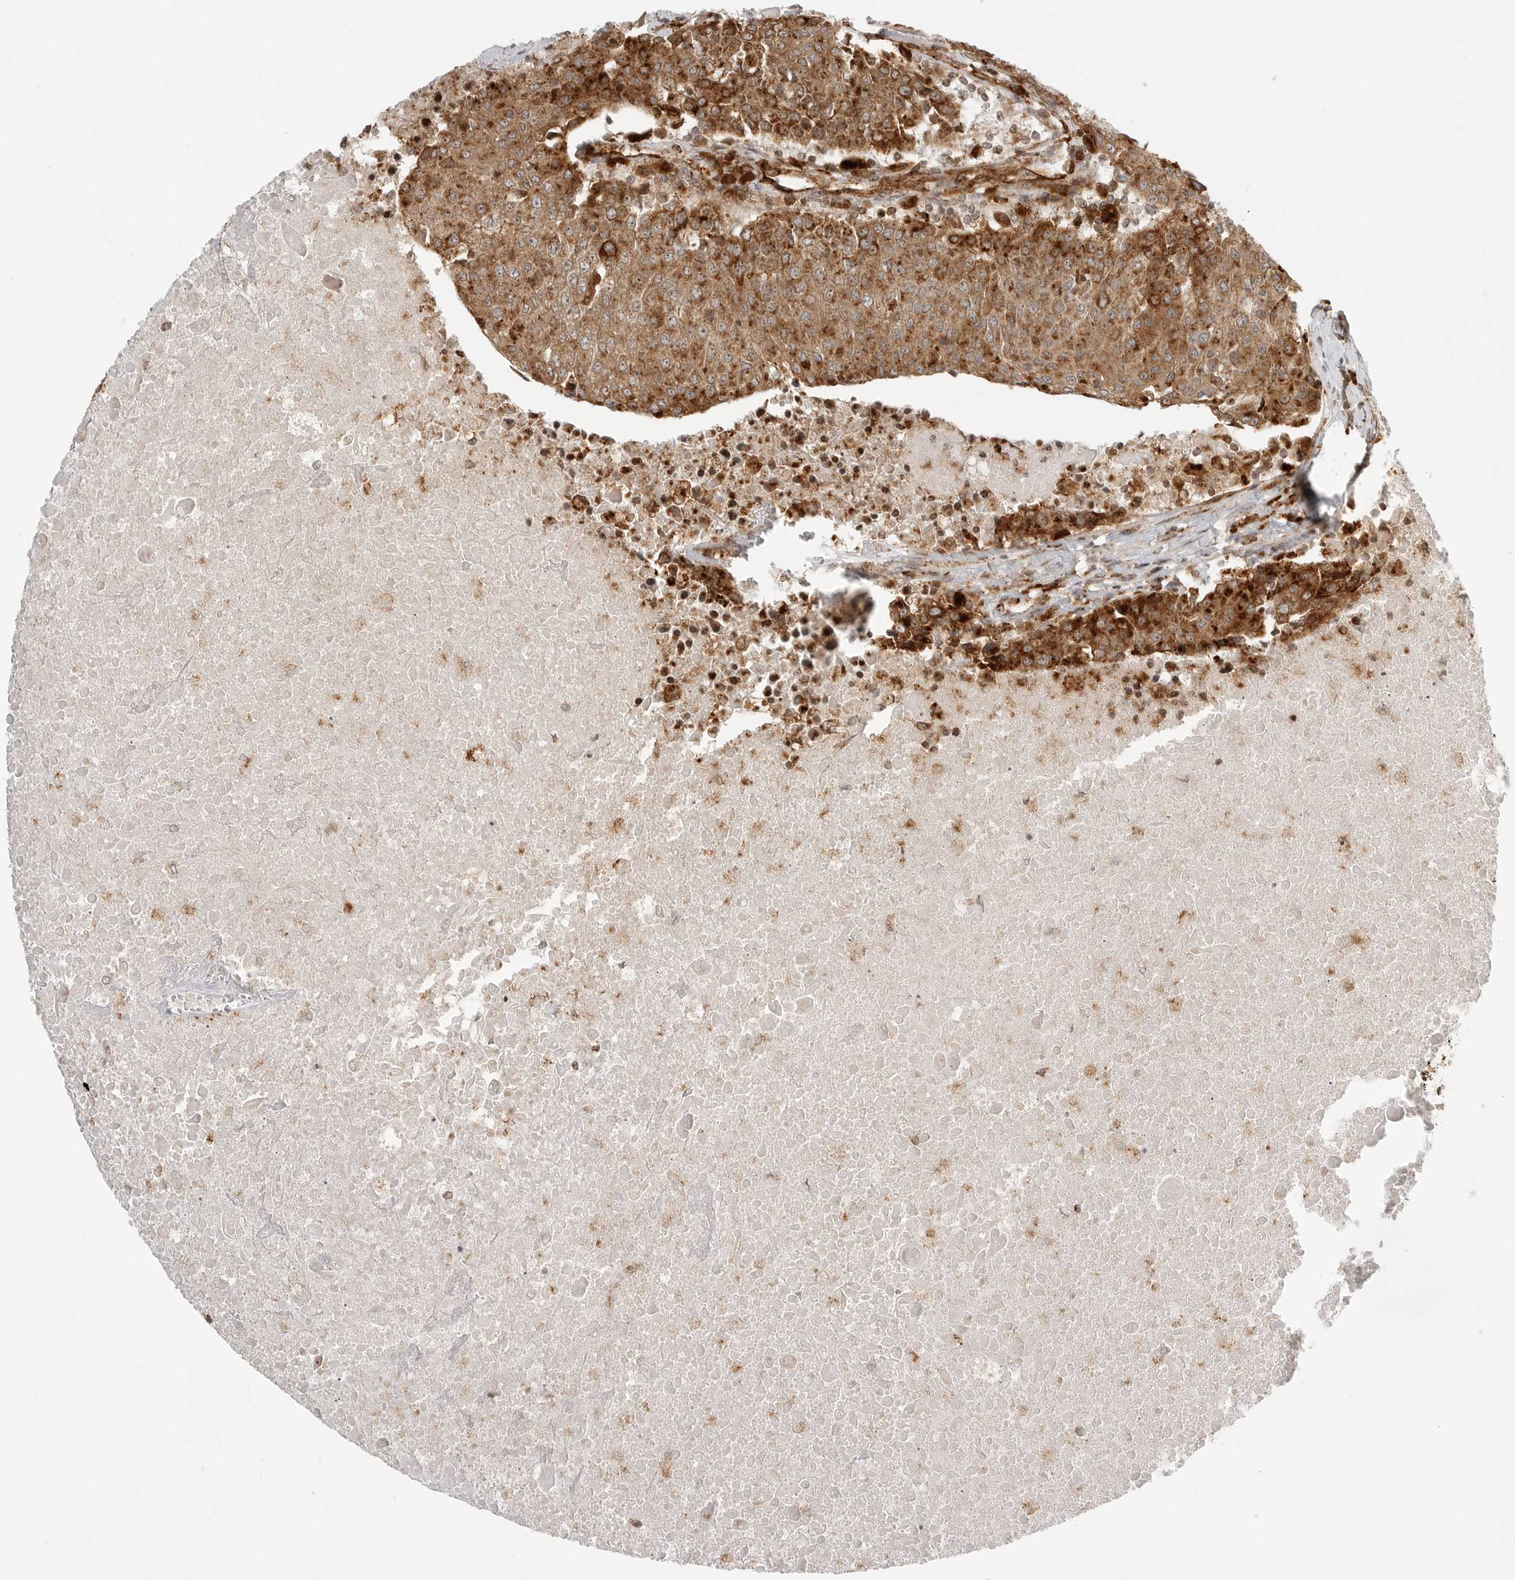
{"staining": {"intensity": "strong", "quantity": ">75%", "location": "cytoplasmic/membranous"}, "tissue": "urothelial cancer", "cell_type": "Tumor cells", "image_type": "cancer", "snomed": [{"axis": "morphology", "description": "Urothelial carcinoma, High grade"}, {"axis": "topography", "description": "Urinary bladder"}], "caption": "This micrograph exhibits immunohistochemistry (IHC) staining of human high-grade urothelial carcinoma, with high strong cytoplasmic/membranous staining in approximately >75% of tumor cells.", "gene": "IDUA", "patient": {"sex": "female", "age": 85}}